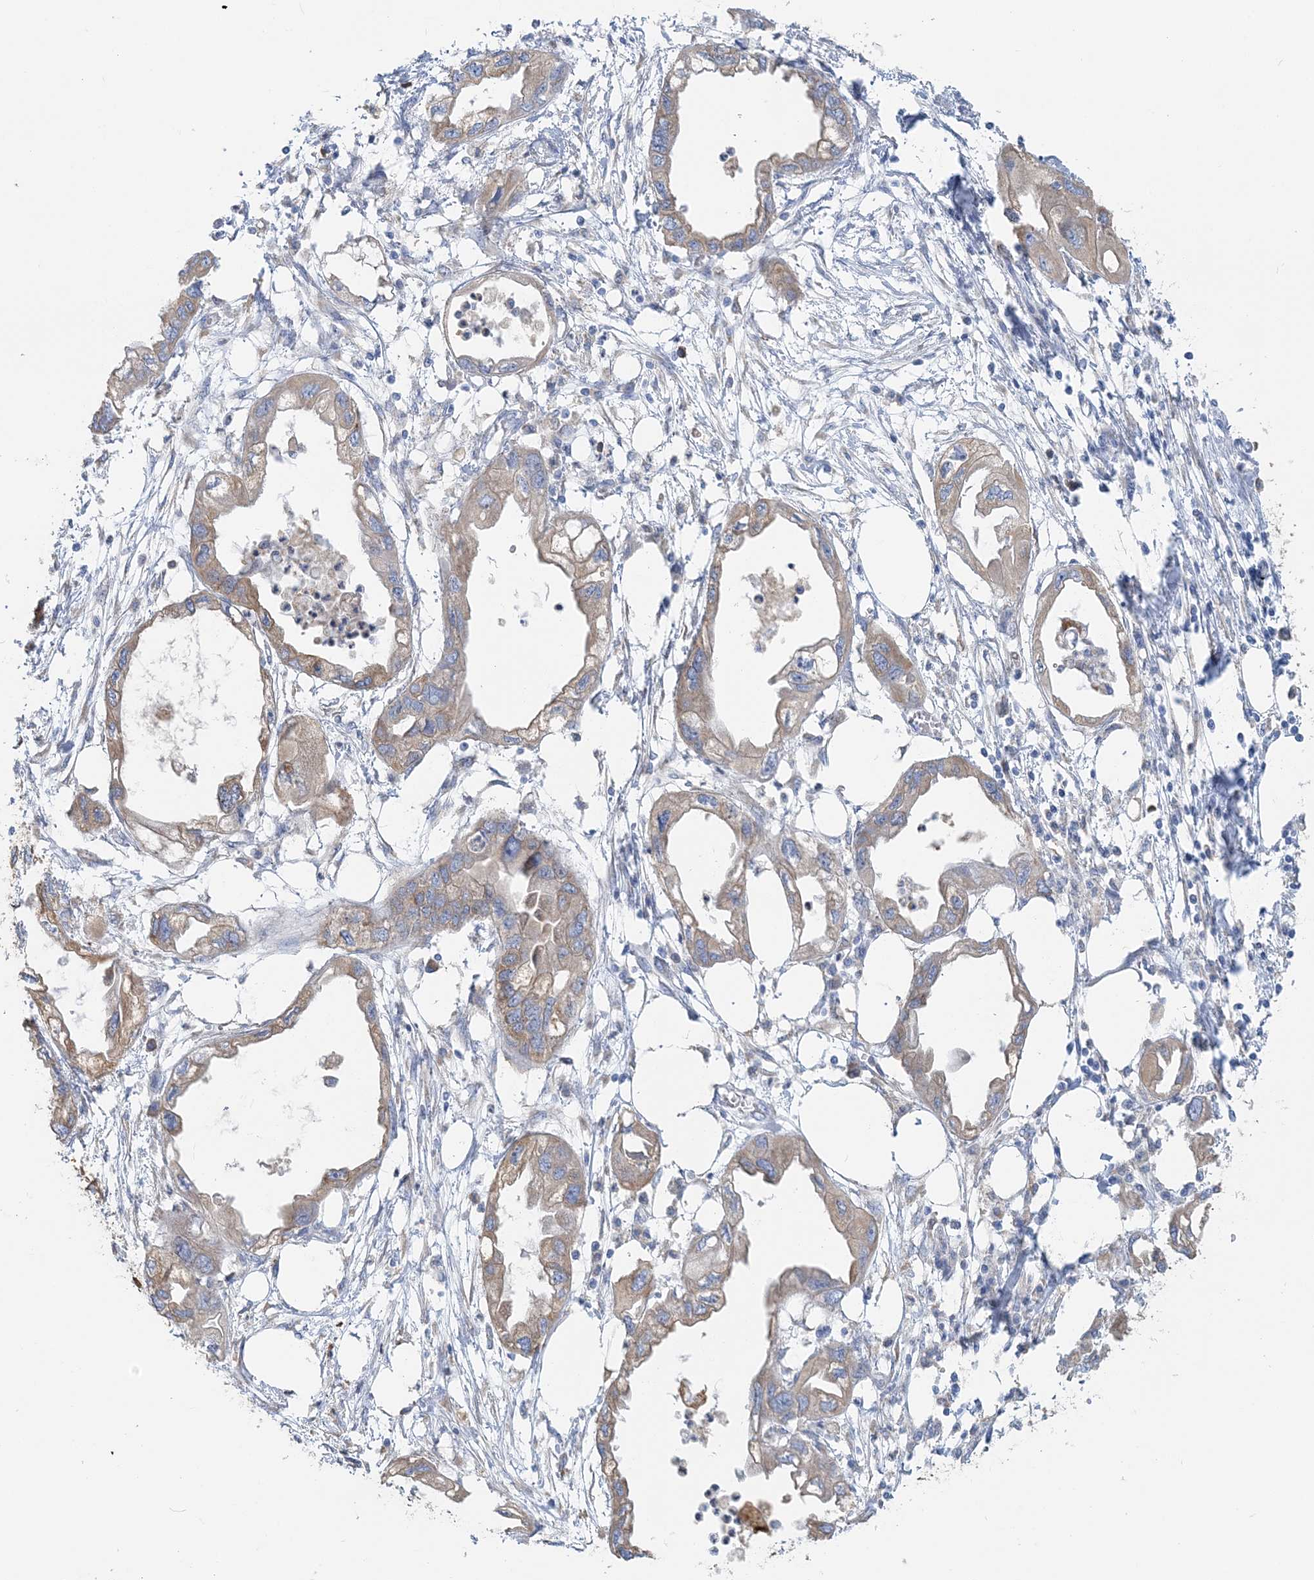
{"staining": {"intensity": "weak", "quantity": ">75%", "location": "cytoplasmic/membranous"}, "tissue": "endometrial cancer", "cell_type": "Tumor cells", "image_type": "cancer", "snomed": [{"axis": "morphology", "description": "Adenocarcinoma, NOS"}, {"axis": "morphology", "description": "Adenocarcinoma, metastatic, NOS"}, {"axis": "topography", "description": "Adipose tissue"}, {"axis": "topography", "description": "Endometrium"}], "caption": "Protein expression analysis of human endometrial cancer (metastatic adenocarcinoma) reveals weak cytoplasmic/membranous positivity in about >75% of tumor cells.", "gene": "TBC1D5", "patient": {"sex": "female", "age": 67}}